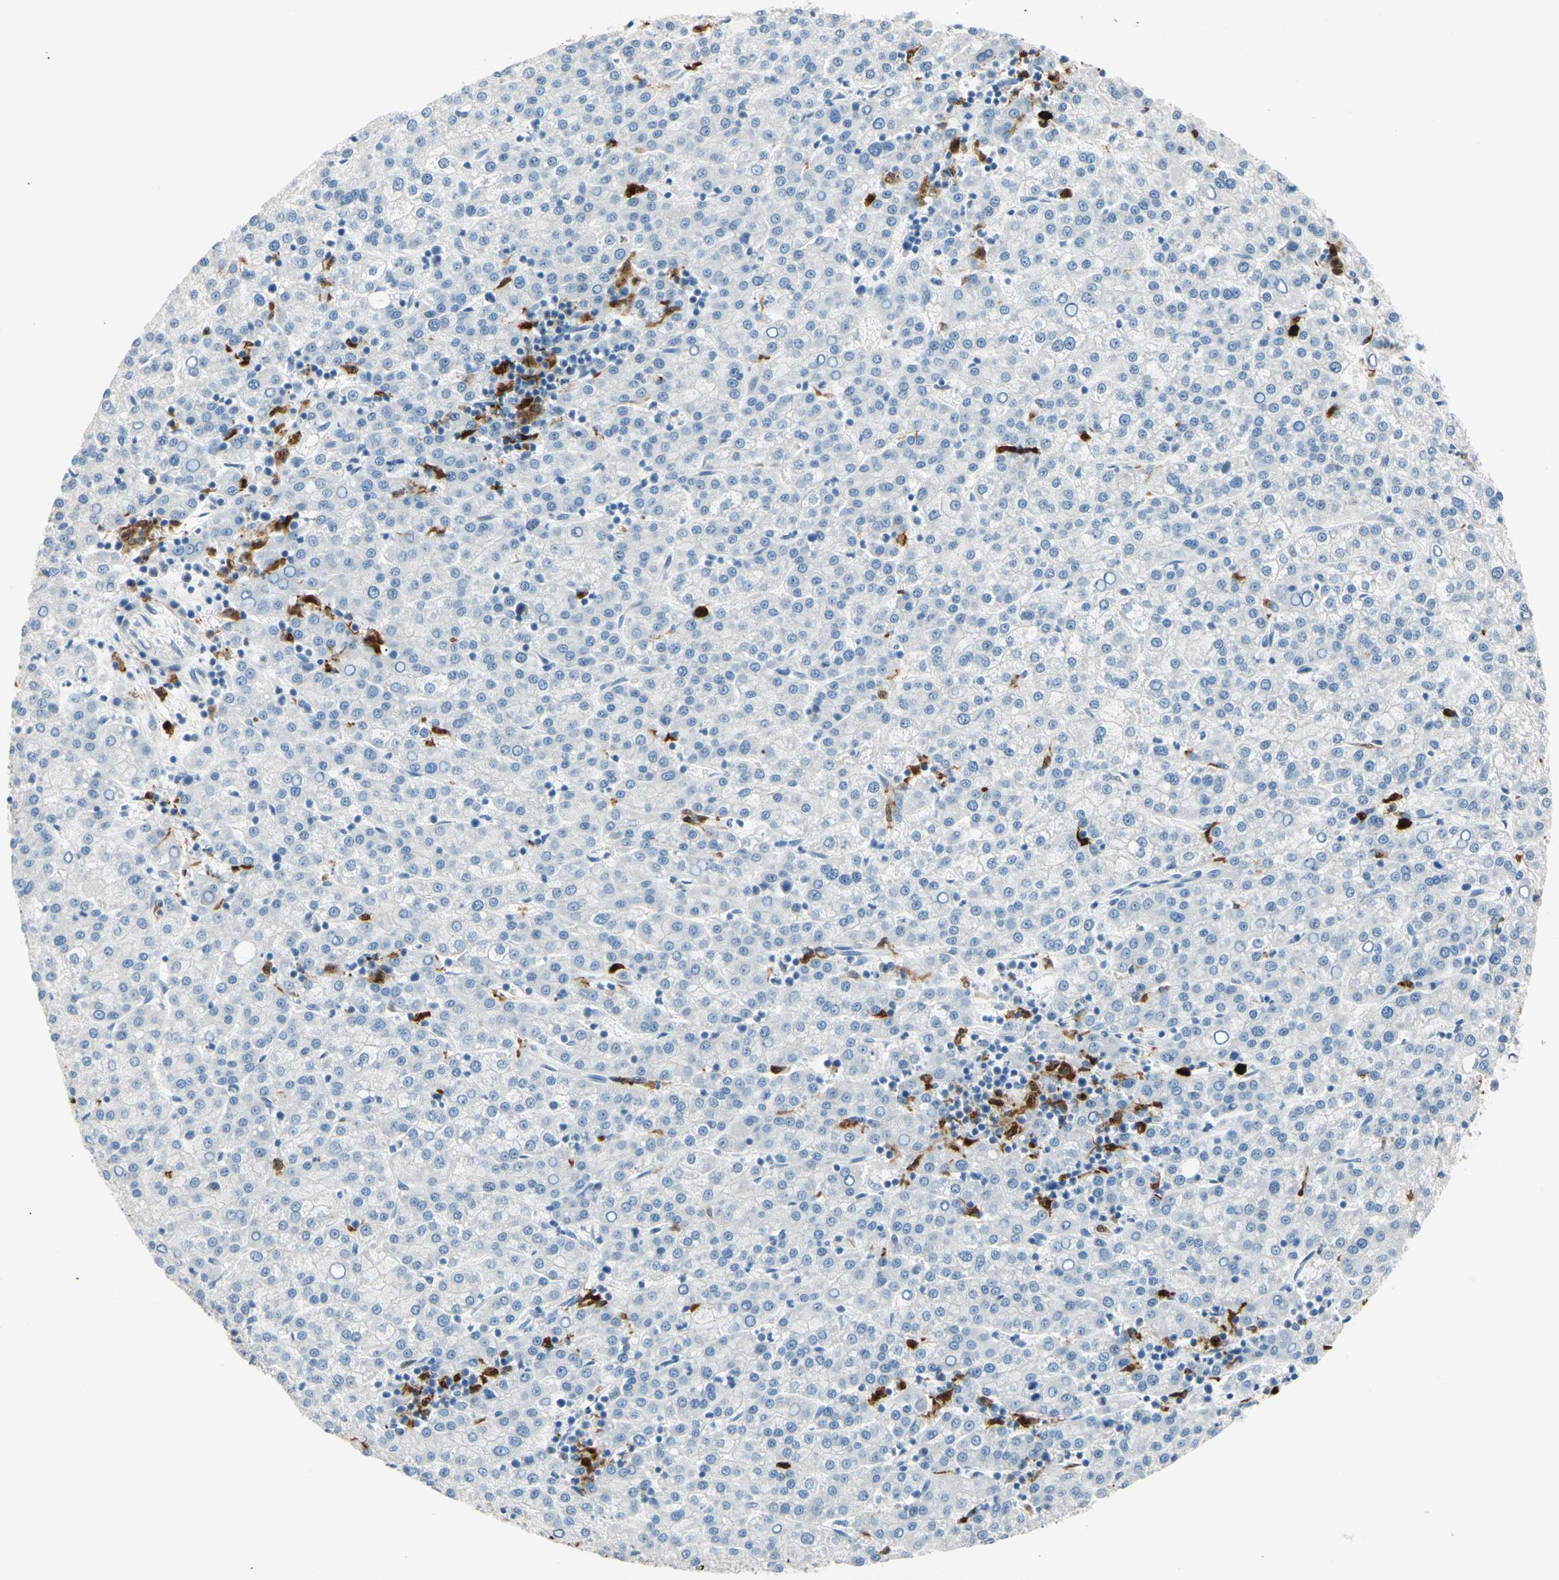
{"staining": {"intensity": "negative", "quantity": "none", "location": "none"}, "tissue": "liver cancer", "cell_type": "Tumor cells", "image_type": "cancer", "snomed": [{"axis": "morphology", "description": "Carcinoma, Hepatocellular, NOS"}, {"axis": "topography", "description": "Liver"}], "caption": "This is a micrograph of IHC staining of hepatocellular carcinoma (liver), which shows no positivity in tumor cells.", "gene": "TRAF5", "patient": {"sex": "female", "age": 58}}